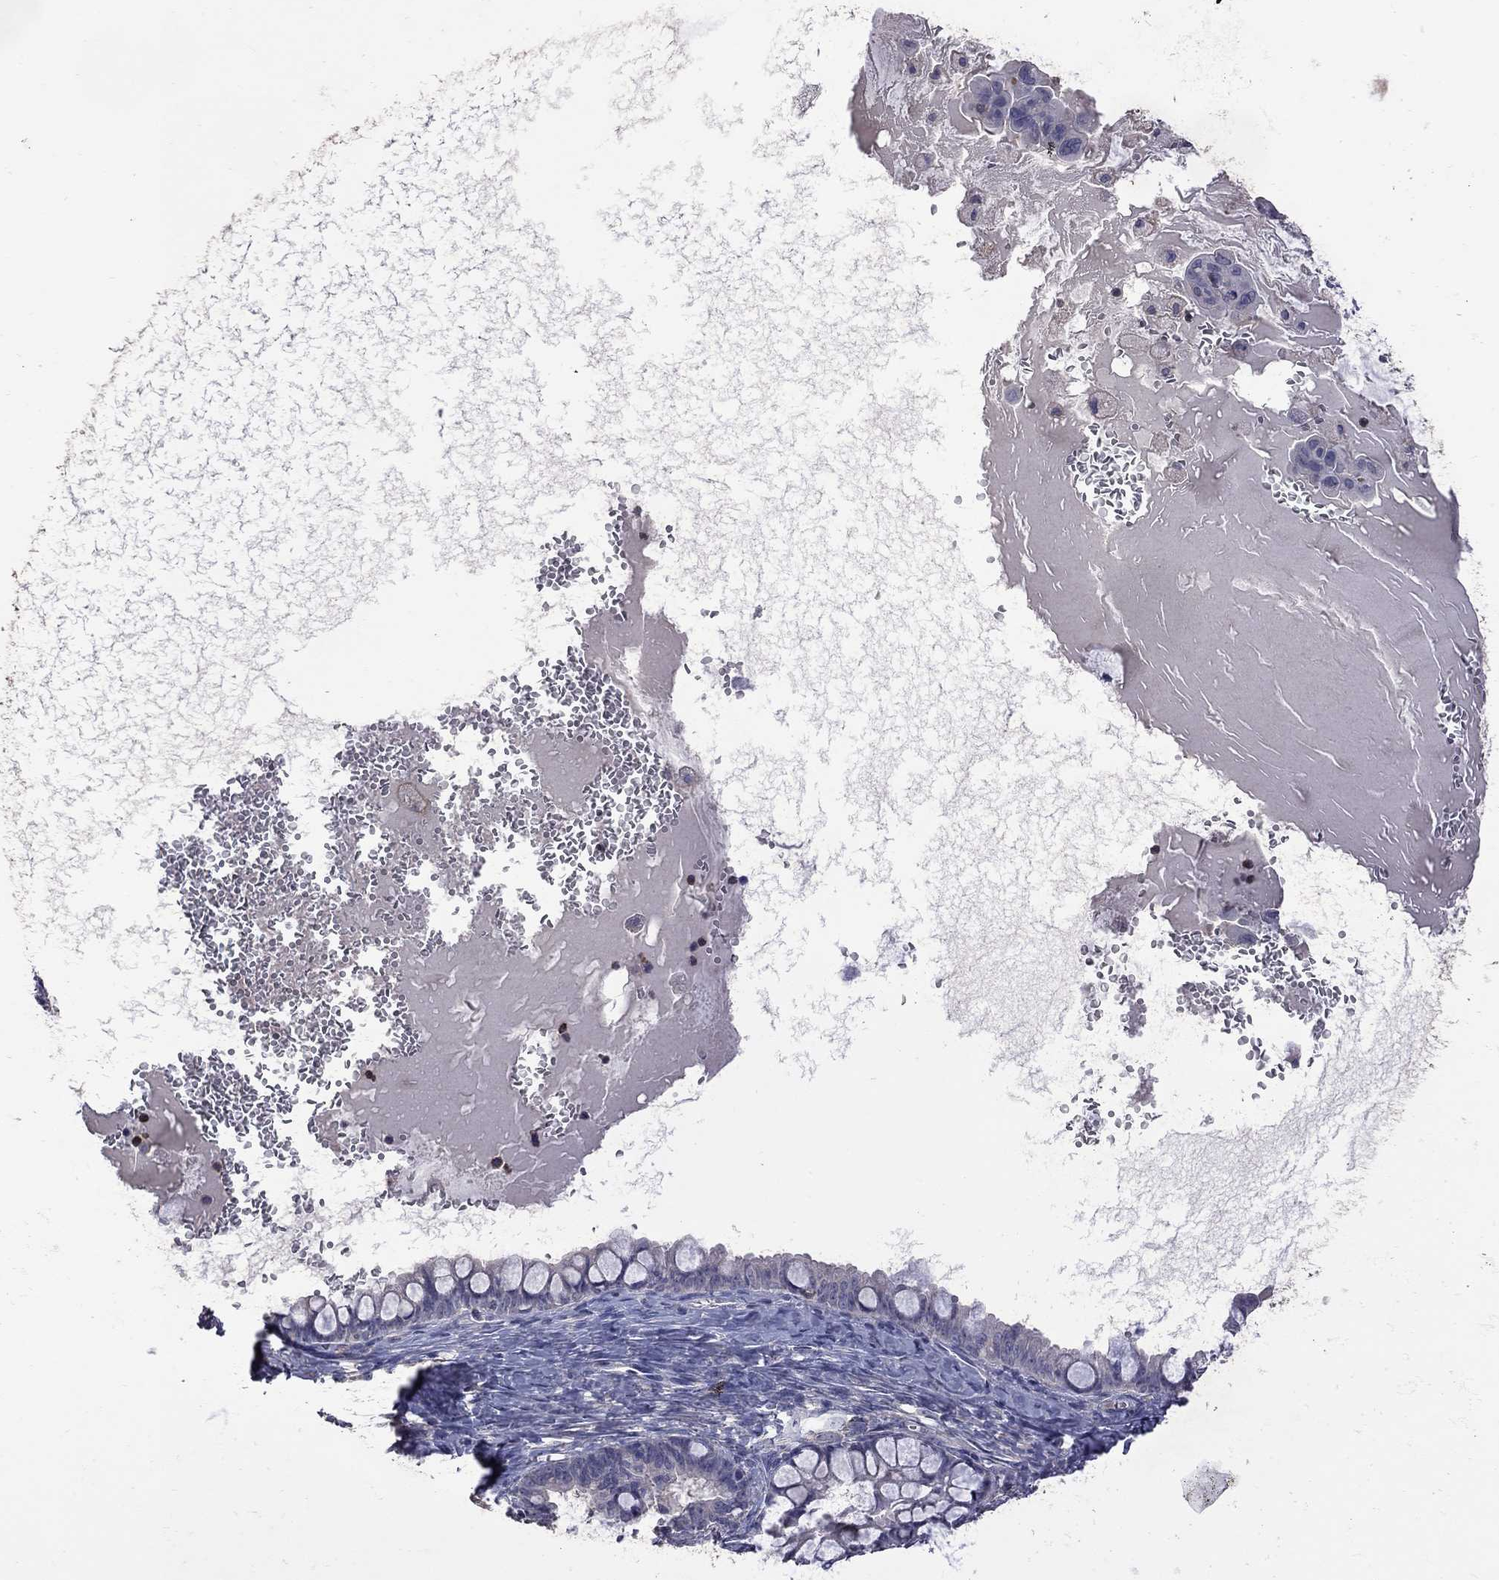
{"staining": {"intensity": "negative", "quantity": "none", "location": "none"}, "tissue": "ovarian cancer", "cell_type": "Tumor cells", "image_type": "cancer", "snomed": [{"axis": "morphology", "description": "Cystadenocarcinoma, mucinous, NOS"}, {"axis": "topography", "description": "Ovary"}], "caption": "This is a histopathology image of immunohistochemistry staining of mucinous cystadenocarcinoma (ovarian), which shows no expression in tumor cells.", "gene": "IPCEF1", "patient": {"sex": "female", "age": 63}}